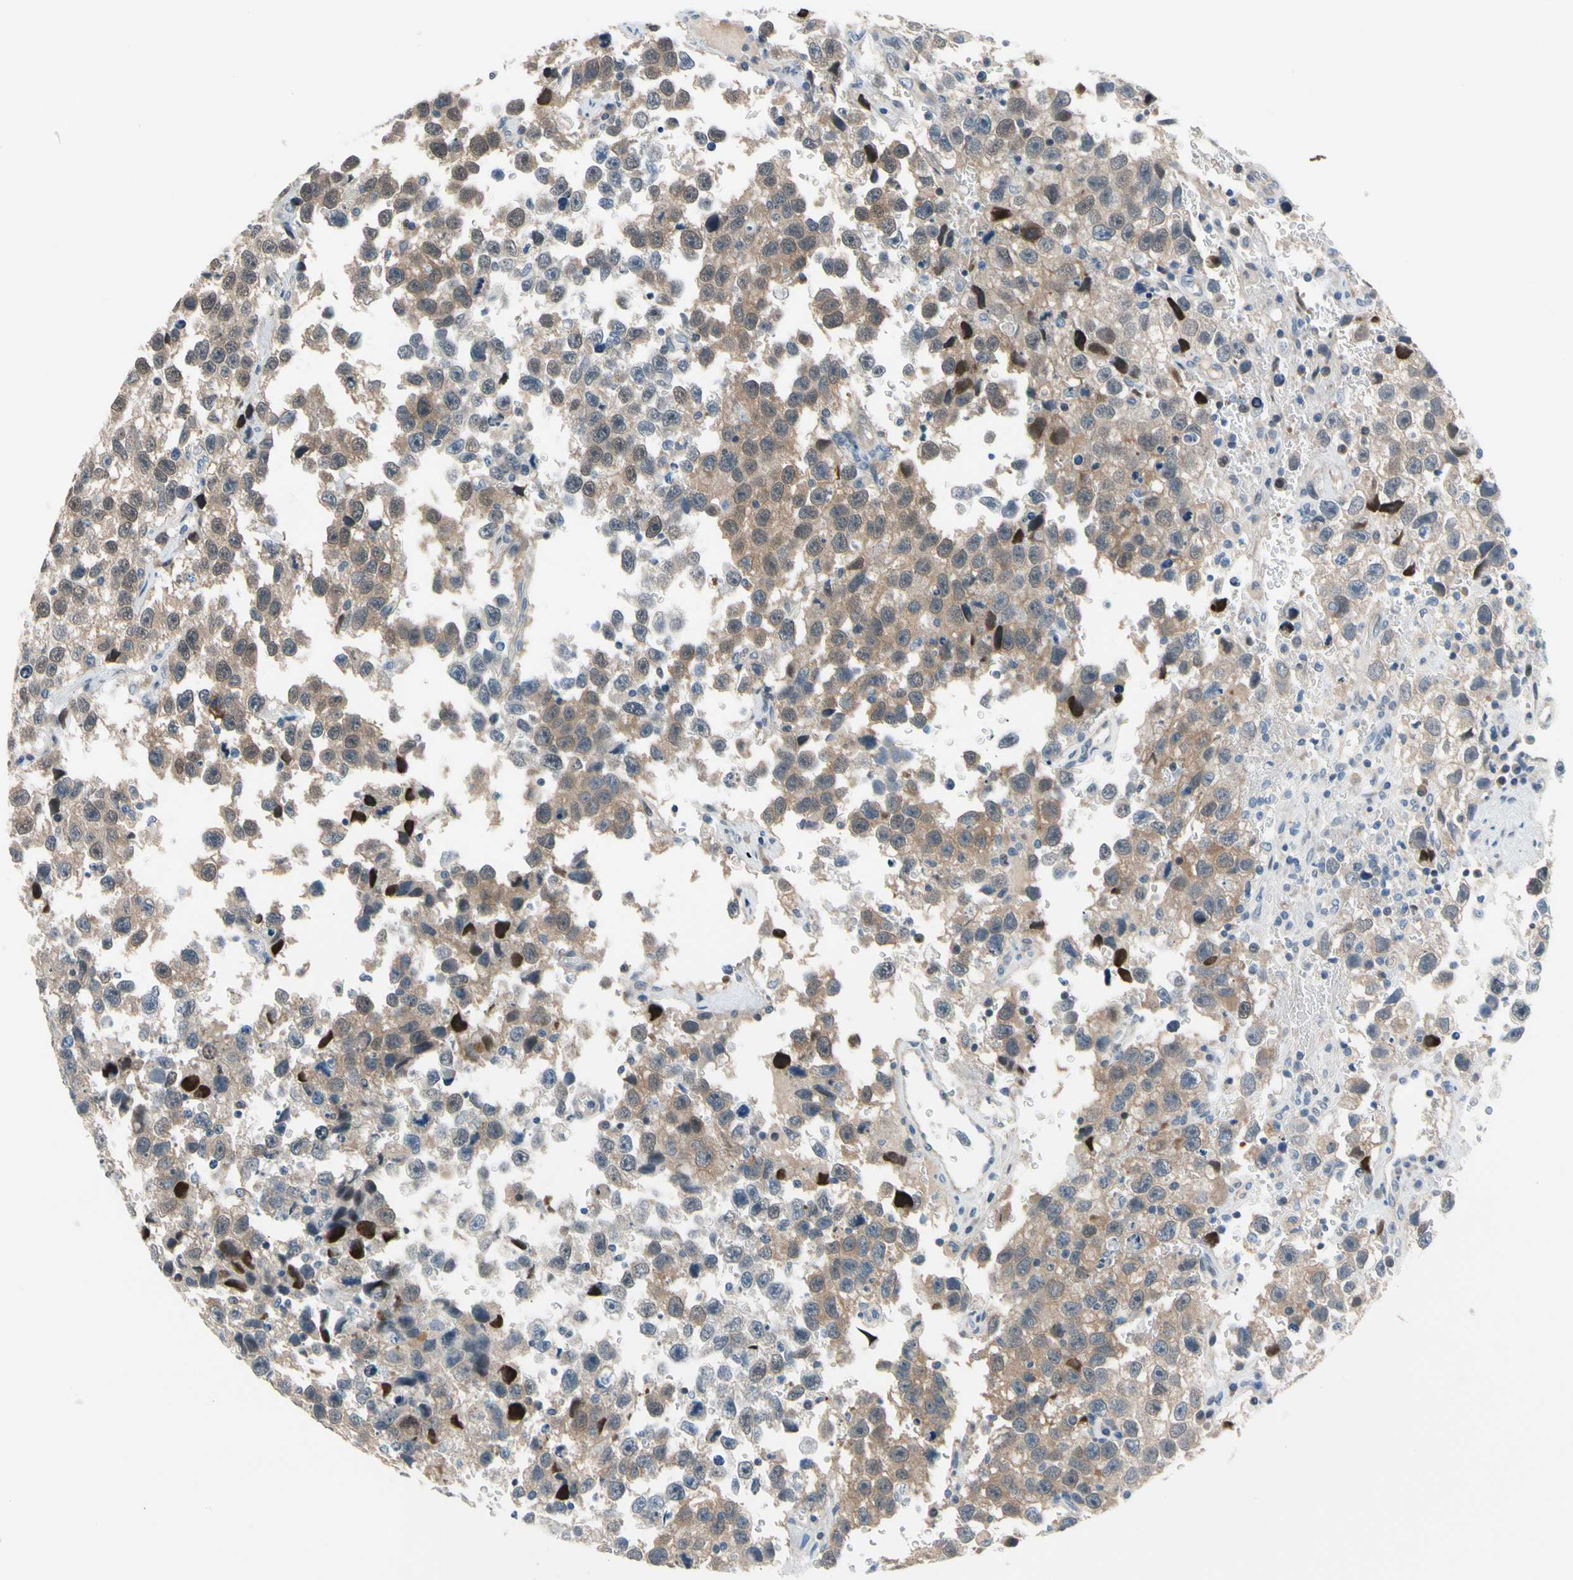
{"staining": {"intensity": "strong", "quantity": "<25%", "location": "cytoplasmic/membranous,nuclear"}, "tissue": "testis cancer", "cell_type": "Tumor cells", "image_type": "cancer", "snomed": [{"axis": "morphology", "description": "Seminoma, NOS"}, {"axis": "topography", "description": "Testis"}], "caption": "A medium amount of strong cytoplasmic/membranous and nuclear expression is appreciated in approximately <25% of tumor cells in testis cancer (seminoma) tissue. The staining was performed using DAB, with brown indicating positive protein expression. Nuclei are stained blue with hematoxylin.", "gene": "CFAP36", "patient": {"sex": "male", "age": 33}}